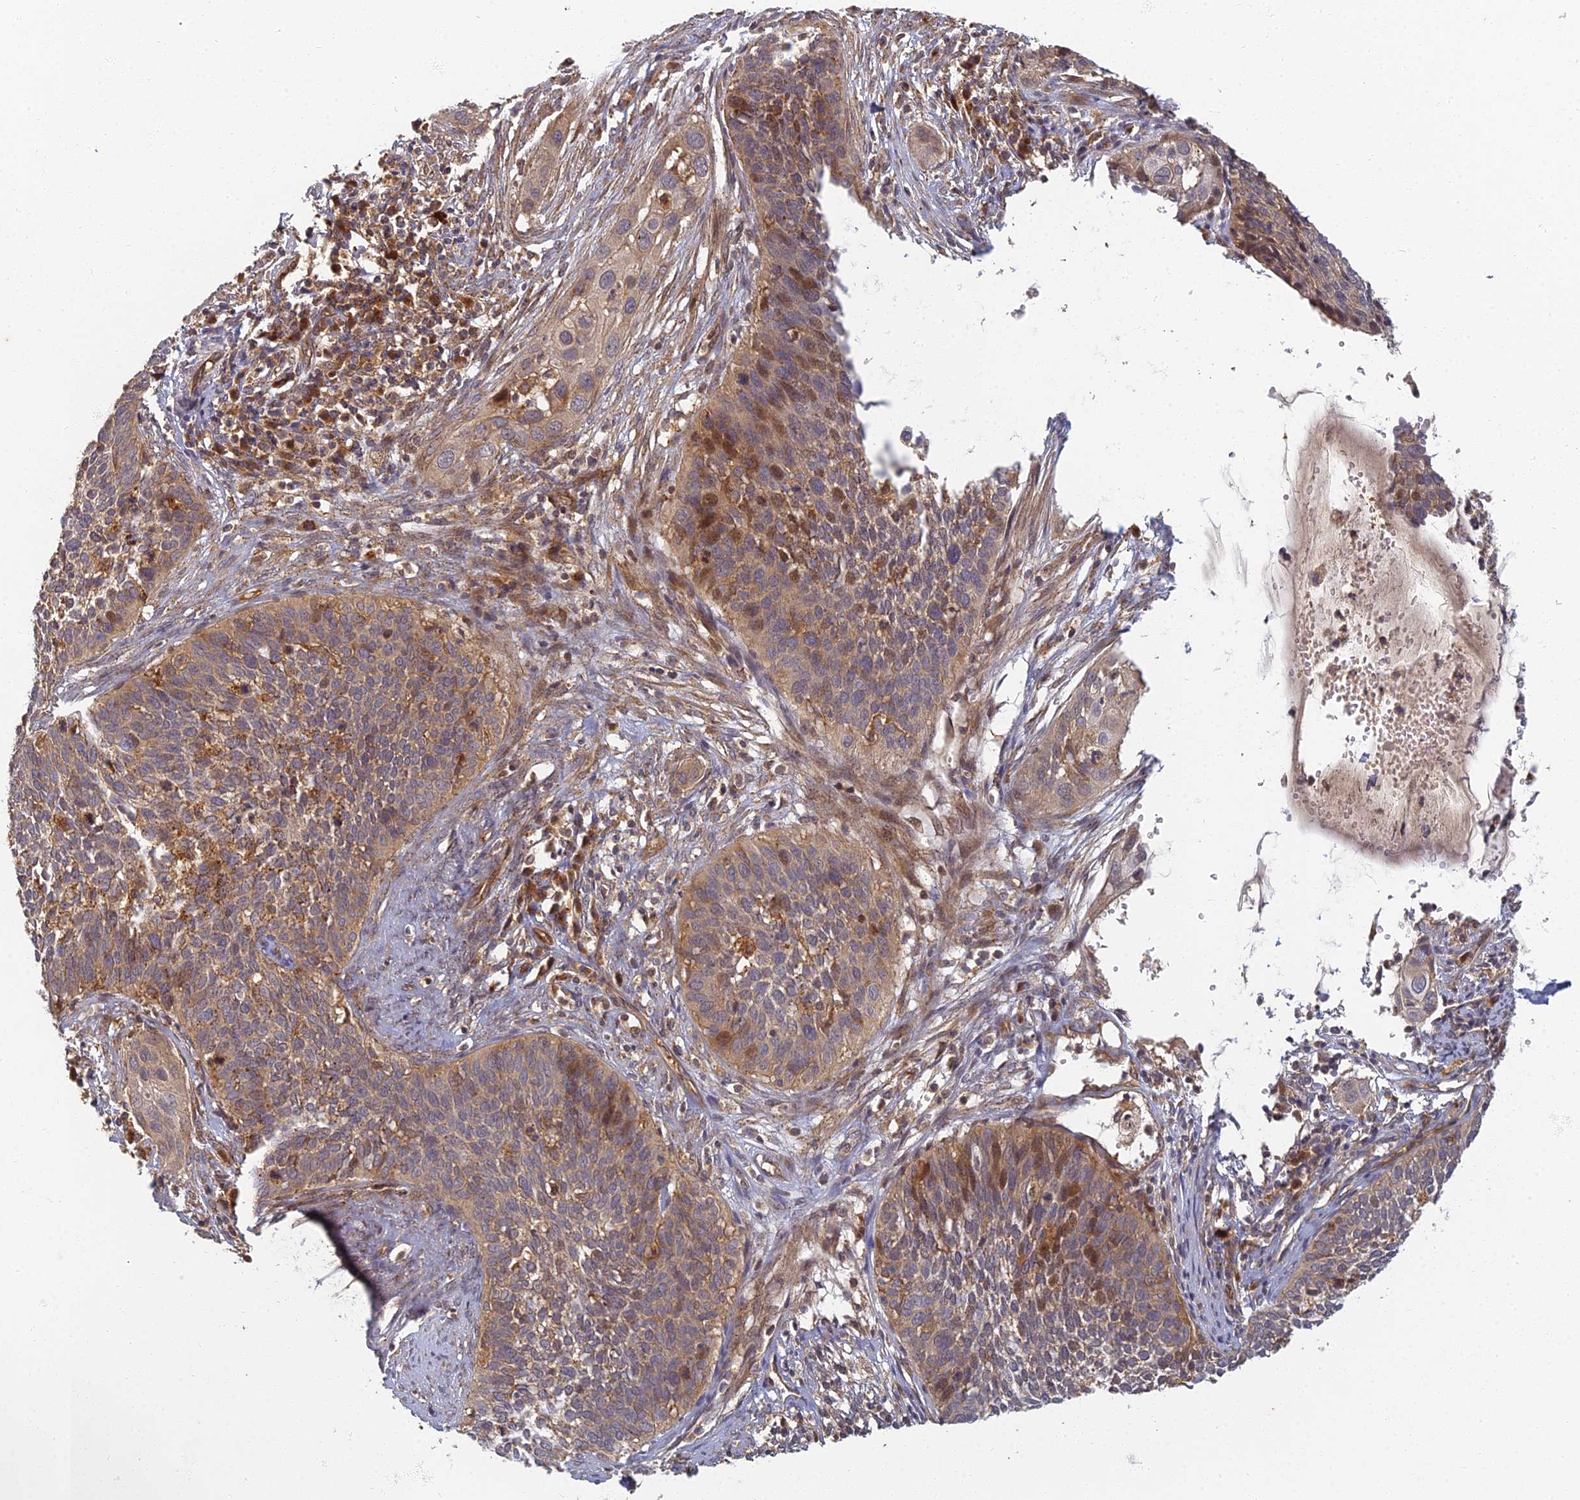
{"staining": {"intensity": "moderate", "quantity": ">75%", "location": "cytoplasmic/membranous"}, "tissue": "cervical cancer", "cell_type": "Tumor cells", "image_type": "cancer", "snomed": [{"axis": "morphology", "description": "Squamous cell carcinoma, NOS"}, {"axis": "topography", "description": "Cervix"}], "caption": "A brown stain labels moderate cytoplasmic/membranous positivity of a protein in cervical cancer tumor cells. (Stains: DAB (3,3'-diaminobenzidine) in brown, nuclei in blue, Microscopy: brightfield microscopy at high magnification).", "gene": "INO80D", "patient": {"sex": "female", "age": 34}}